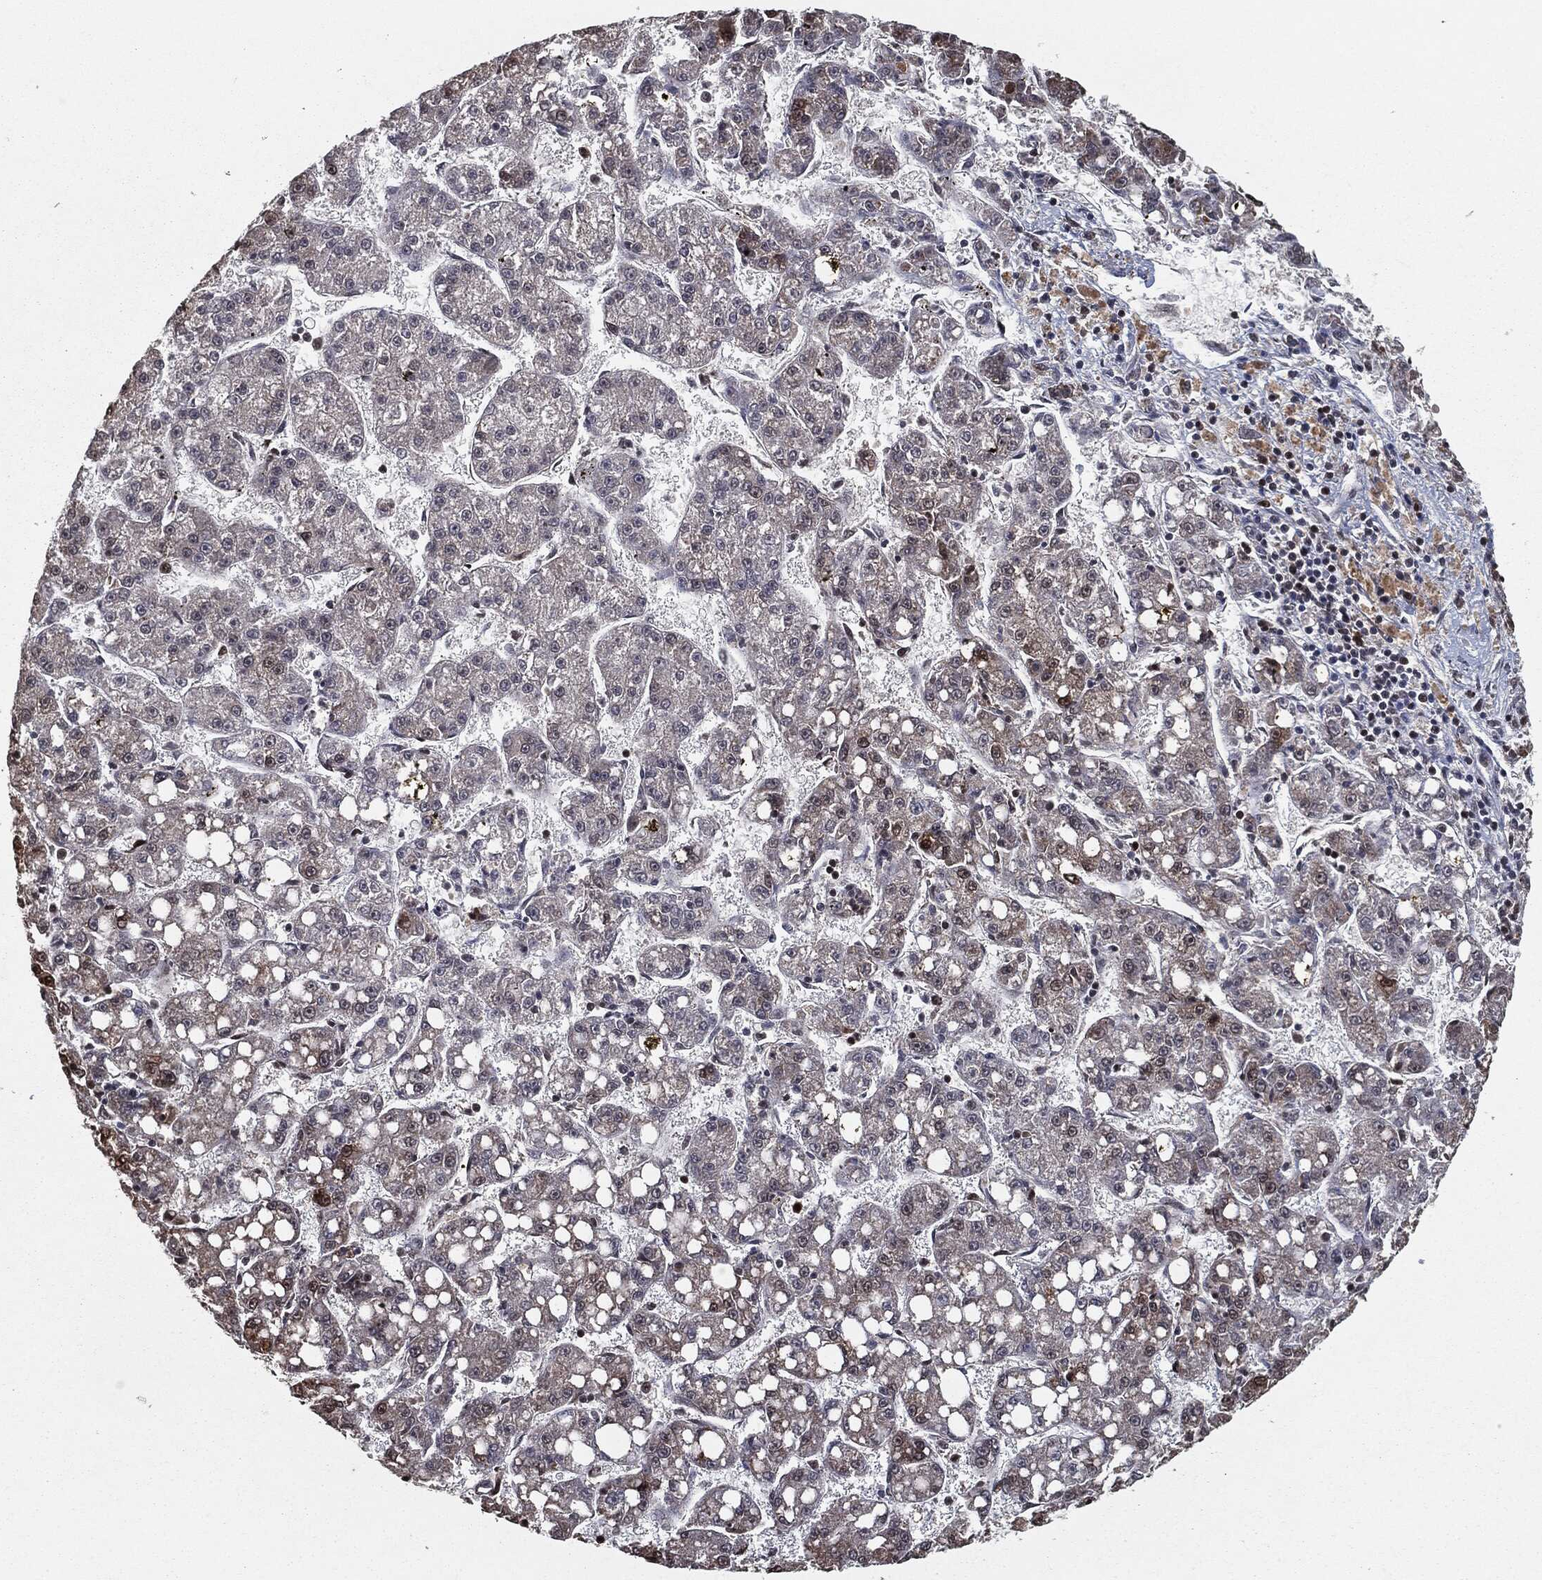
{"staining": {"intensity": "moderate", "quantity": "<25%", "location": "cytoplasmic/membranous,nuclear"}, "tissue": "liver cancer", "cell_type": "Tumor cells", "image_type": "cancer", "snomed": [{"axis": "morphology", "description": "Carcinoma, Hepatocellular, NOS"}, {"axis": "topography", "description": "Liver"}], "caption": "An IHC photomicrograph of neoplastic tissue is shown. Protein staining in brown shows moderate cytoplasmic/membranous and nuclear positivity in liver hepatocellular carcinoma within tumor cells. (DAB IHC with brightfield microscopy, high magnification).", "gene": "CHCHD2", "patient": {"sex": "female", "age": 65}}